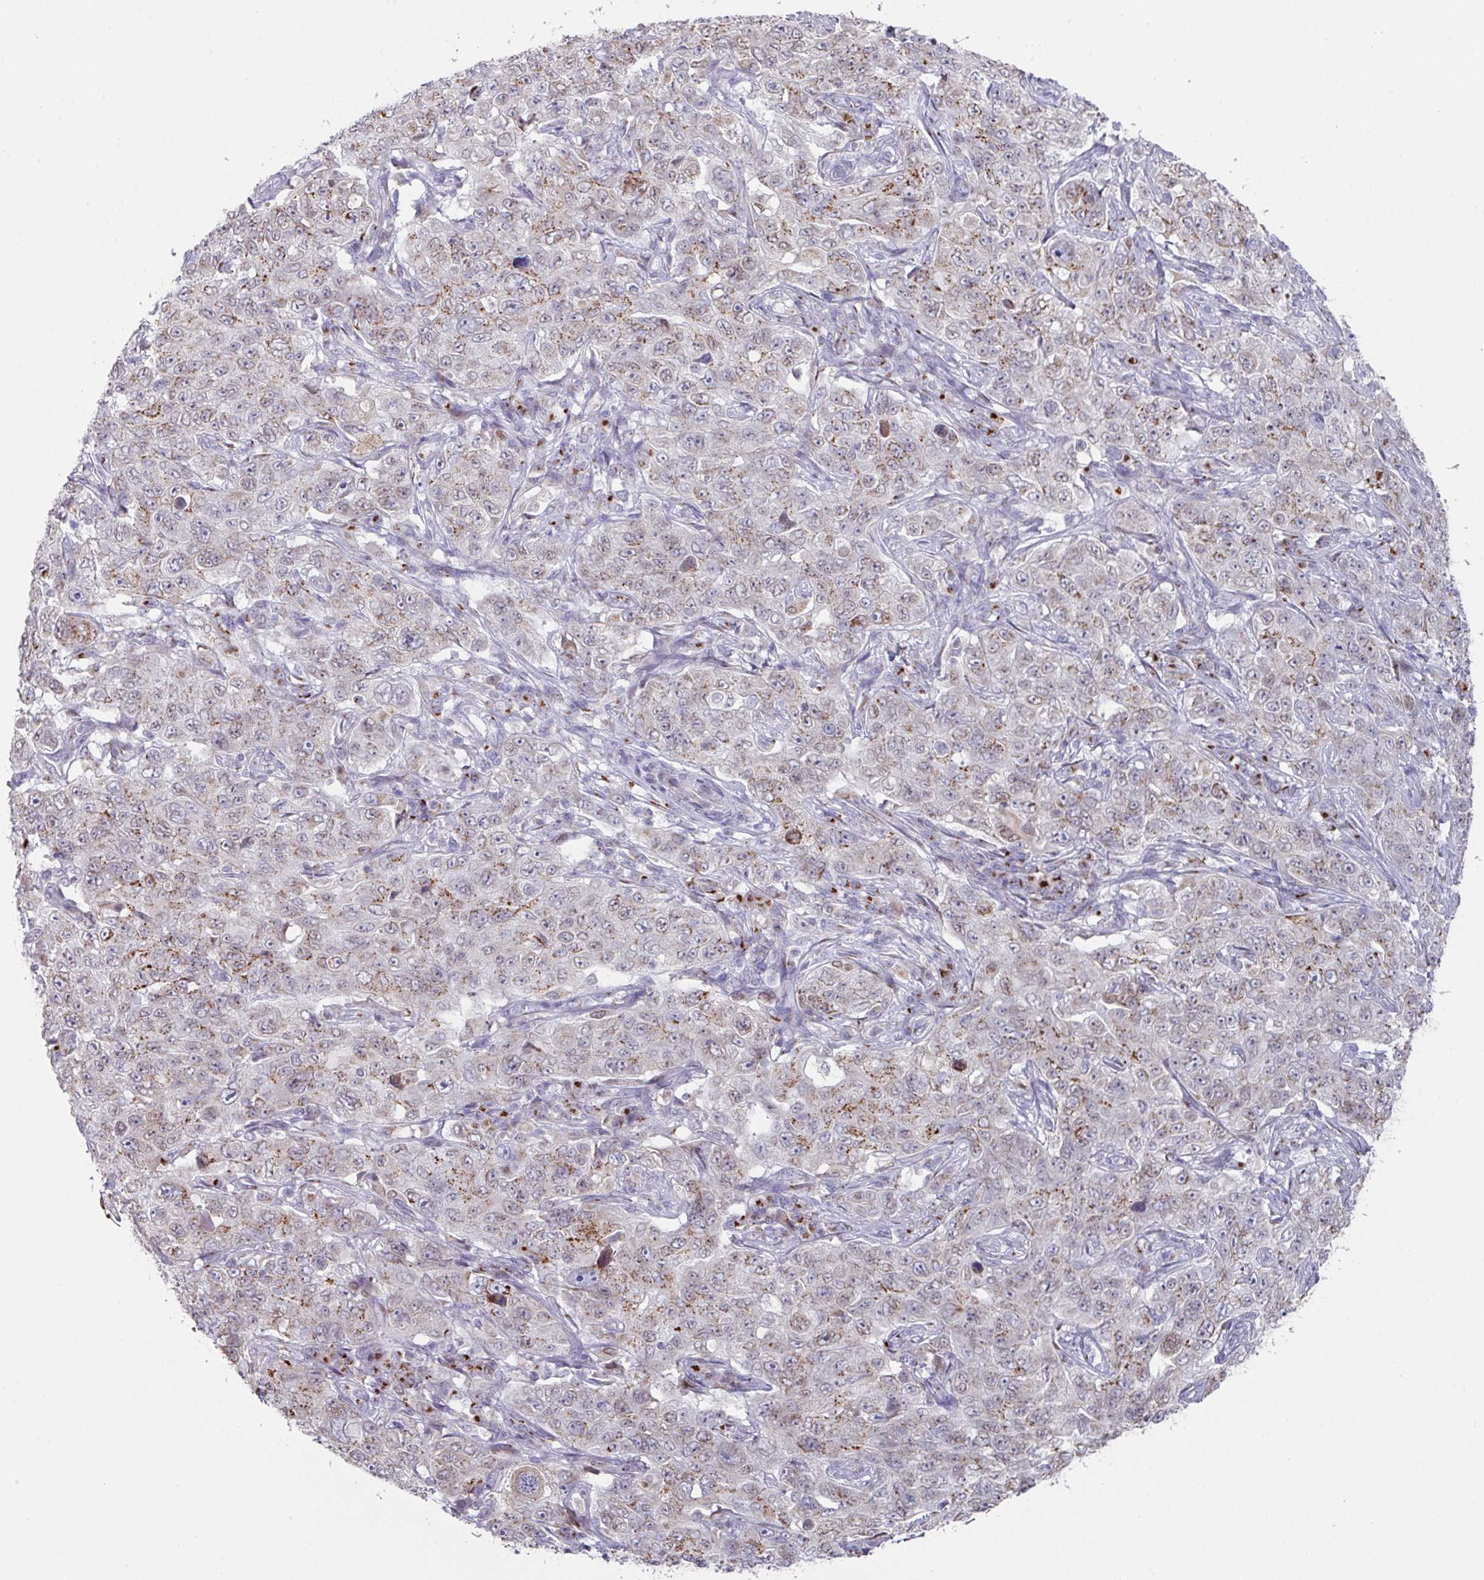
{"staining": {"intensity": "moderate", "quantity": "25%-75%", "location": "cytoplasmic/membranous"}, "tissue": "pancreatic cancer", "cell_type": "Tumor cells", "image_type": "cancer", "snomed": [{"axis": "morphology", "description": "Adenocarcinoma, NOS"}, {"axis": "topography", "description": "Pancreas"}], "caption": "Immunohistochemistry (IHC) photomicrograph of human pancreatic cancer stained for a protein (brown), which displays medium levels of moderate cytoplasmic/membranous staining in about 25%-75% of tumor cells.", "gene": "VKORC1L1", "patient": {"sex": "male", "age": 68}}